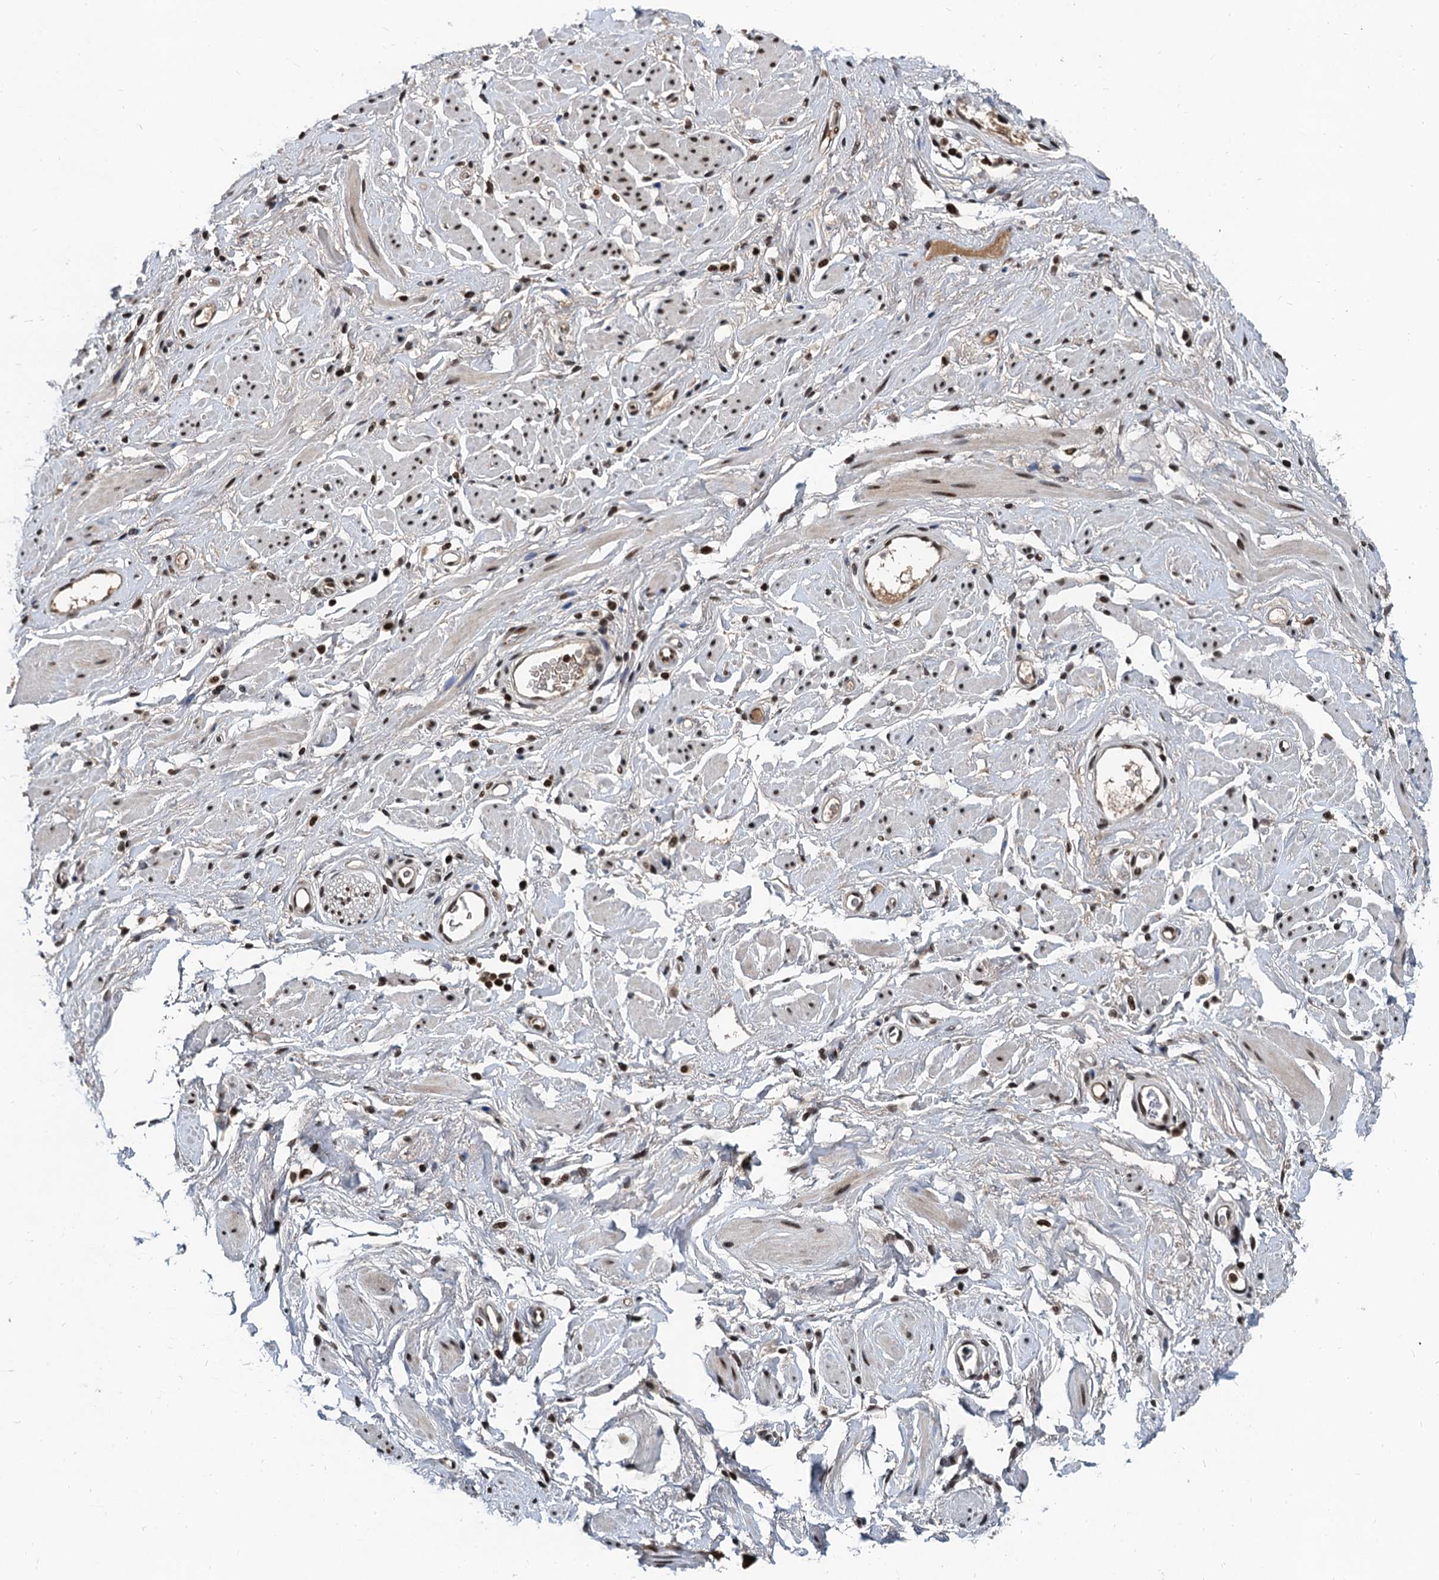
{"staining": {"intensity": "moderate", "quantity": ">75%", "location": "nuclear"}, "tissue": "adipose tissue", "cell_type": "Adipocytes", "image_type": "normal", "snomed": [{"axis": "morphology", "description": "Normal tissue, NOS"}, {"axis": "morphology", "description": "Adenocarcinoma, NOS"}, {"axis": "topography", "description": "Rectum"}, {"axis": "topography", "description": "Vagina"}, {"axis": "topography", "description": "Peripheral nerve tissue"}], "caption": "A histopathology image of human adipose tissue stained for a protein demonstrates moderate nuclear brown staining in adipocytes. The protein of interest is stained brown, and the nuclei are stained in blue (DAB (3,3'-diaminobenzidine) IHC with brightfield microscopy, high magnification).", "gene": "FAM217B", "patient": {"sex": "female", "age": 71}}